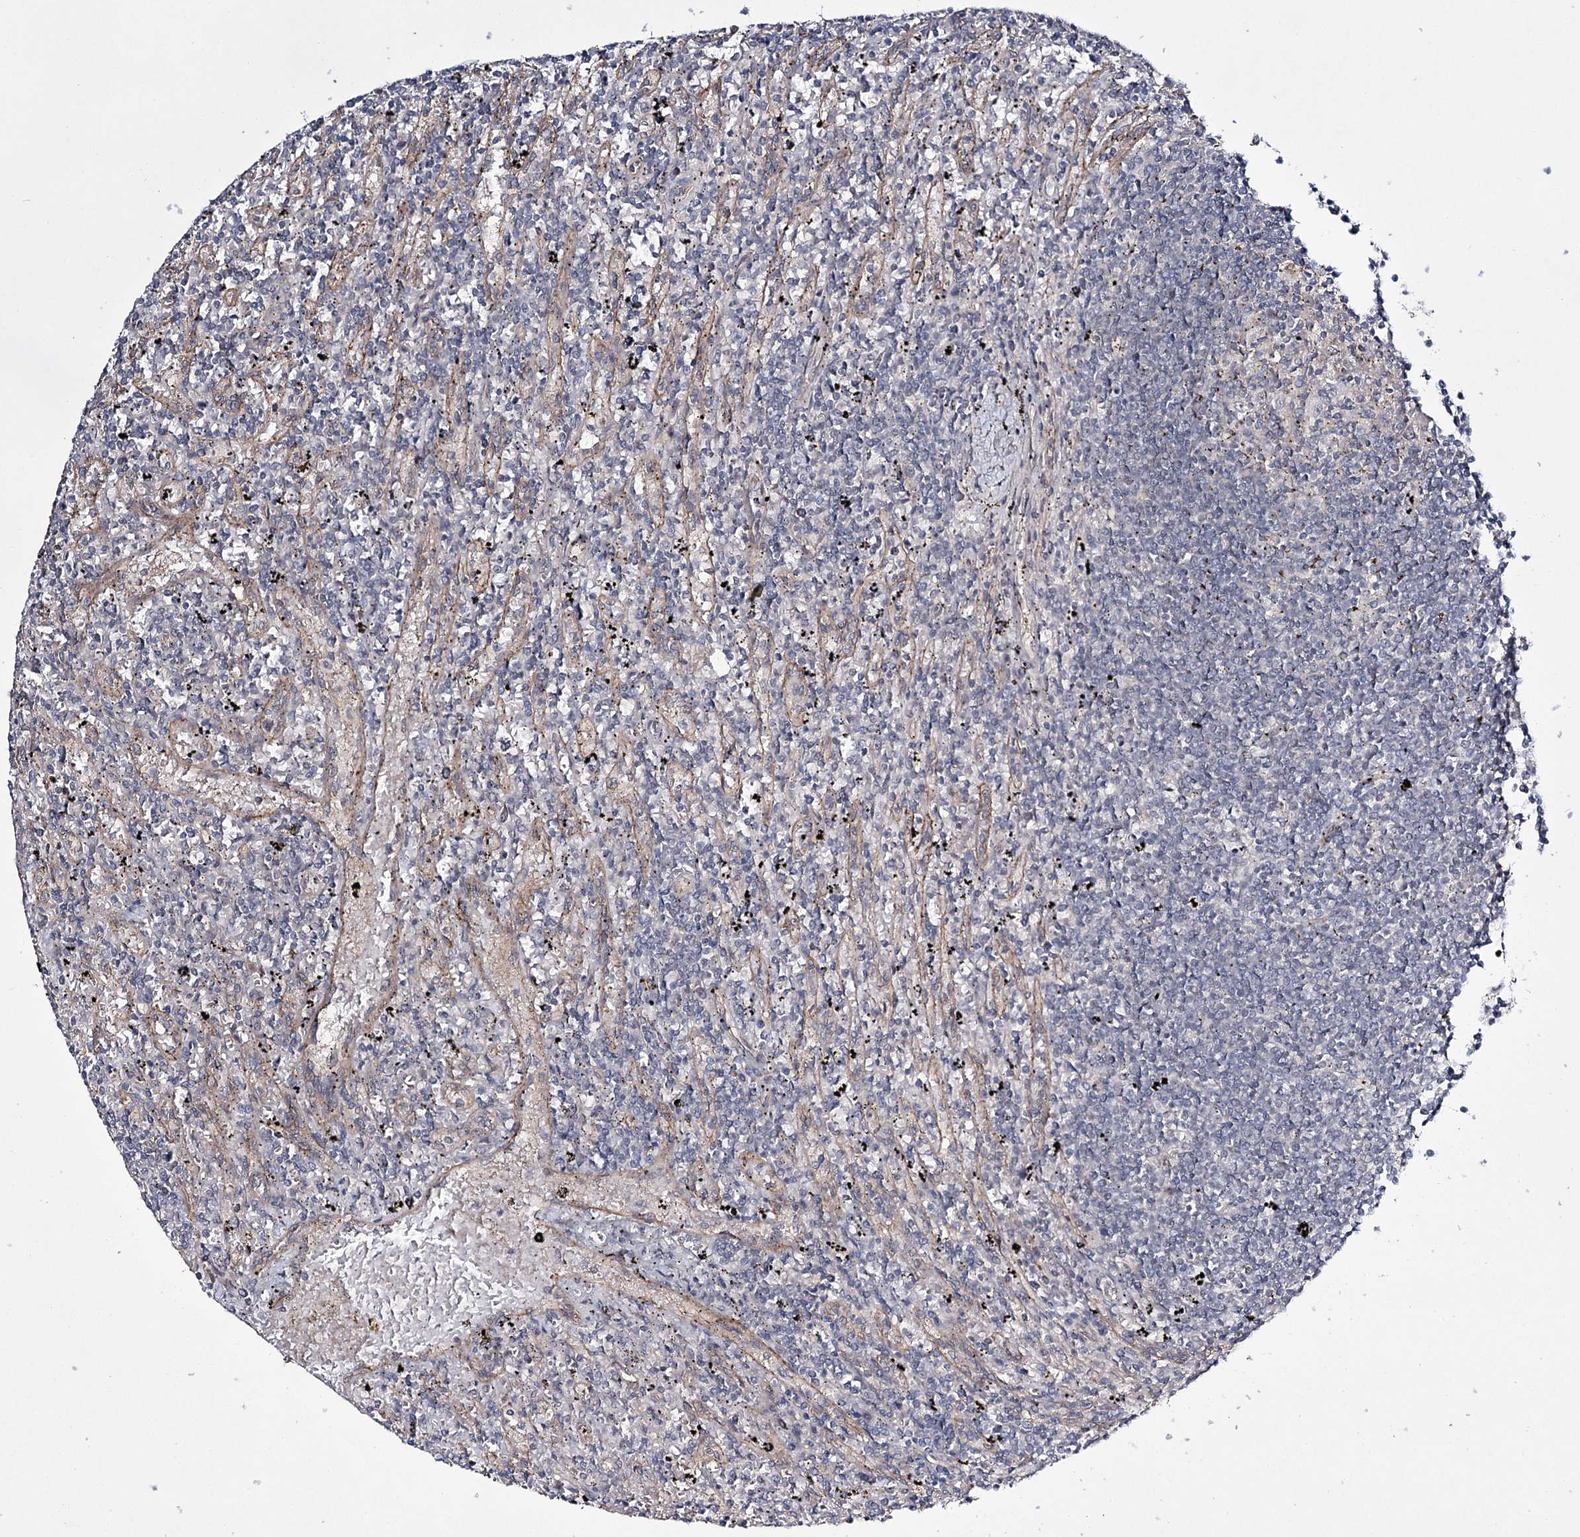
{"staining": {"intensity": "negative", "quantity": "none", "location": "none"}, "tissue": "lymphoma", "cell_type": "Tumor cells", "image_type": "cancer", "snomed": [{"axis": "morphology", "description": "Malignant lymphoma, non-Hodgkin's type, Low grade"}, {"axis": "topography", "description": "Spleen"}], "caption": "This is a photomicrograph of immunohistochemistry (IHC) staining of malignant lymphoma, non-Hodgkin's type (low-grade), which shows no positivity in tumor cells.", "gene": "HOXC11", "patient": {"sex": "male", "age": 76}}